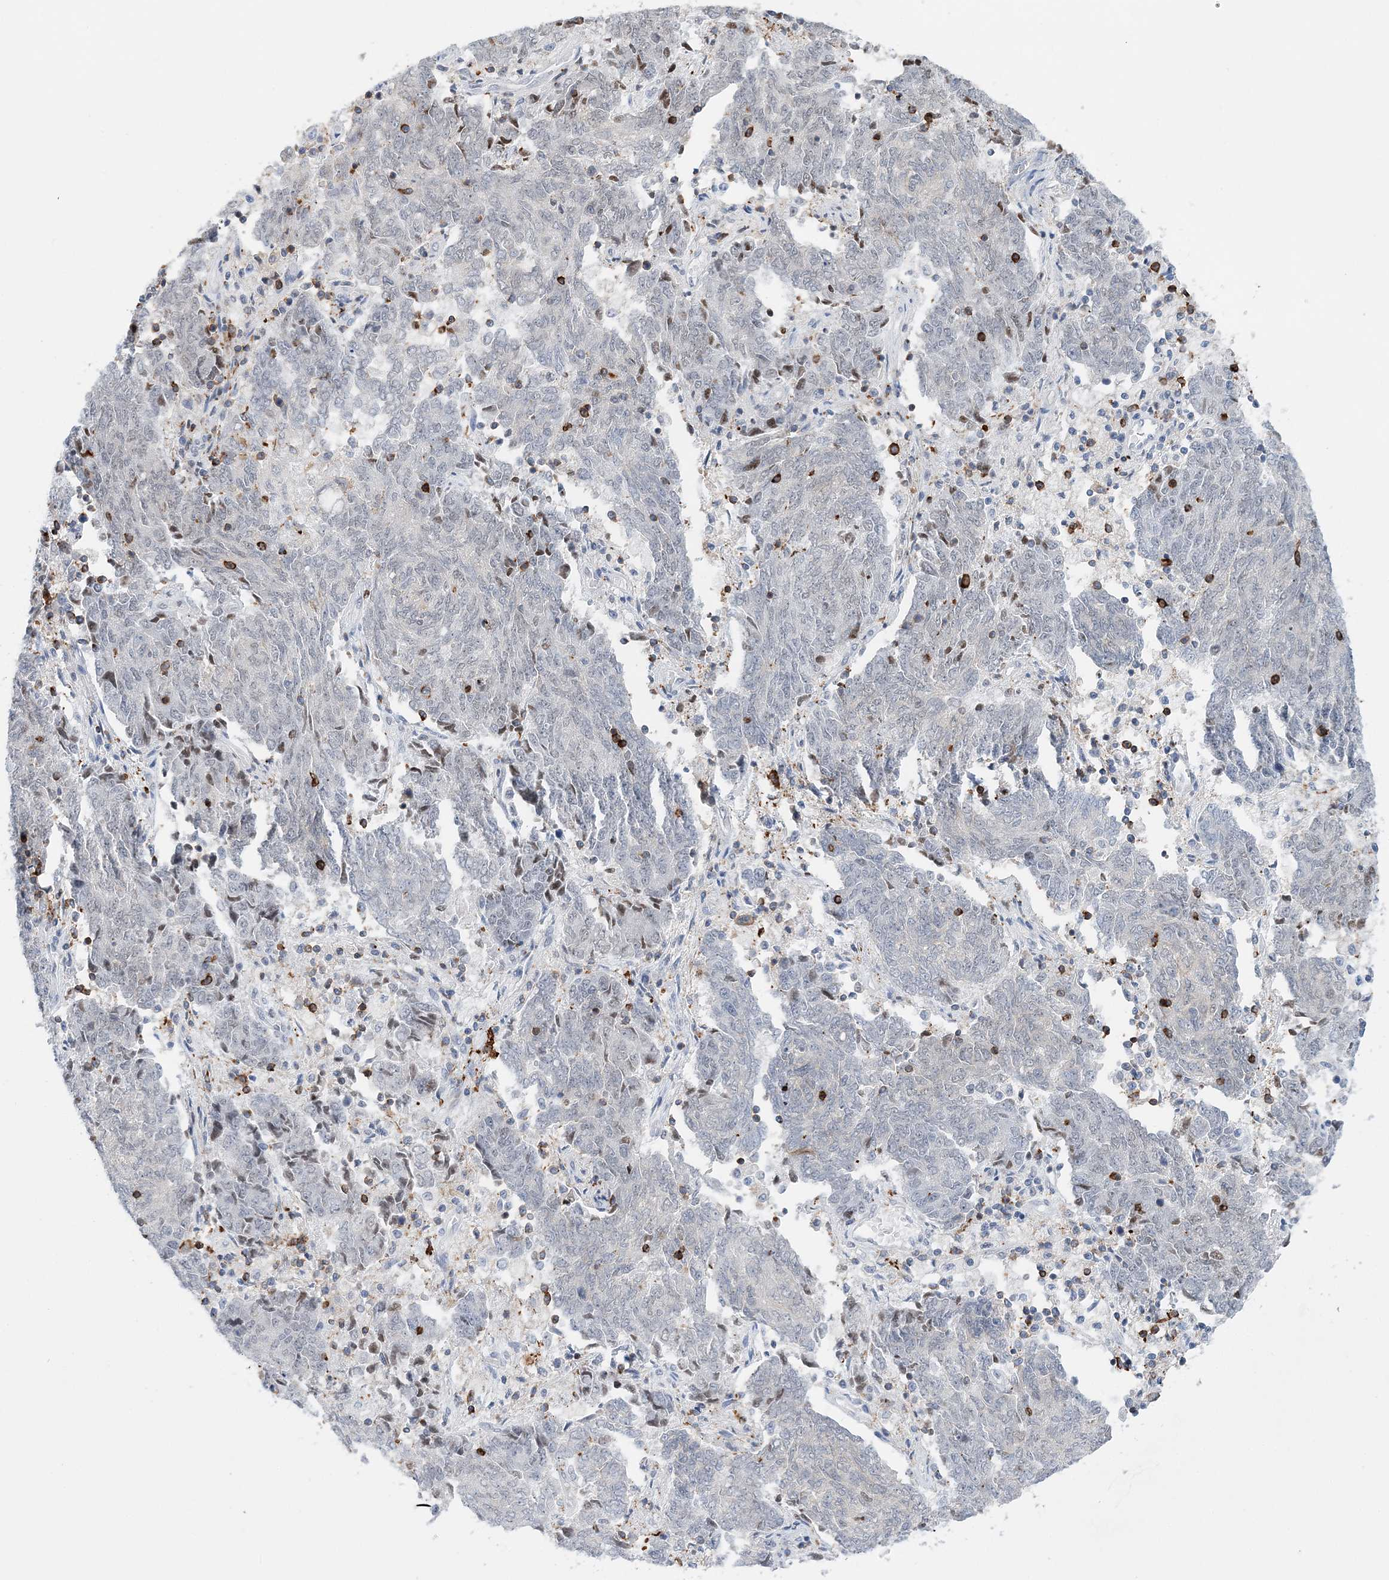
{"staining": {"intensity": "negative", "quantity": "none", "location": "none"}, "tissue": "endometrial cancer", "cell_type": "Tumor cells", "image_type": "cancer", "snomed": [{"axis": "morphology", "description": "Adenocarcinoma, NOS"}, {"axis": "topography", "description": "Endometrium"}], "caption": "This is a photomicrograph of immunohistochemistry staining of endometrial cancer, which shows no expression in tumor cells. (DAB (3,3'-diaminobenzidine) immunohistochemistry (IHC) with hematoxylin counter stain).", "gene": "PRMT9", "patient": {"sex": "female", "age": 80}}